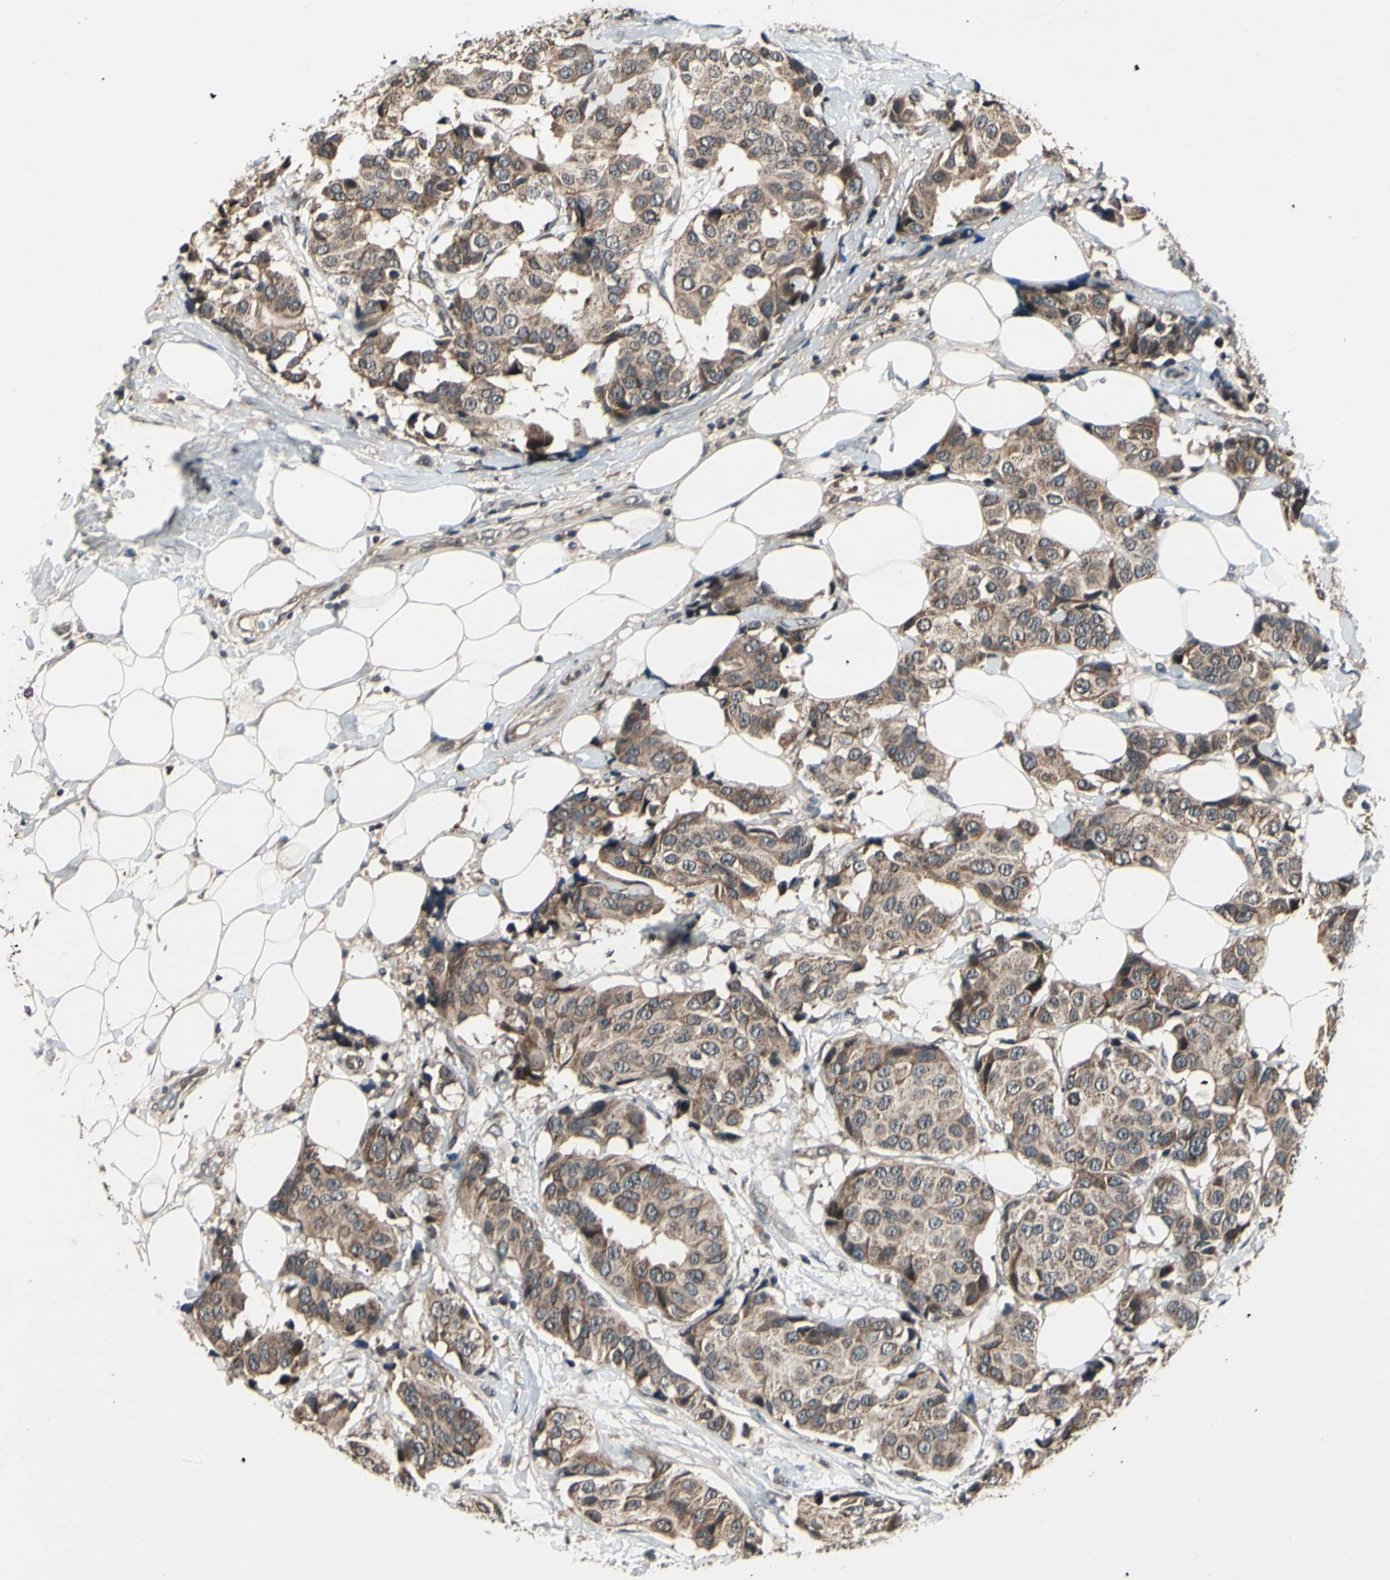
{"staining": {"intensity": "moderate", "quantity": ">75%", "location": "cytoplasmic/membranous"}, "tissue": "breast cancer", "cell_type": "Tumor cells", "image_type": "cancer", "snomed": [{"axis": "morphology", "description": "Normal tissue, NOS"}, {"axis": "morphology", "description": "Duct carcinoma"}, {"axis": "topography", "description": "Breast"}], "caption": "This is a photomicrograph of IHC staining of breast cancer (infiltrating ductal carcinoma), which shows moderate expression in the cytoplasmic/membranous of tumor cells.", "gene": "MBTPS2", "patient": {"sex": "female", "age": 39}}